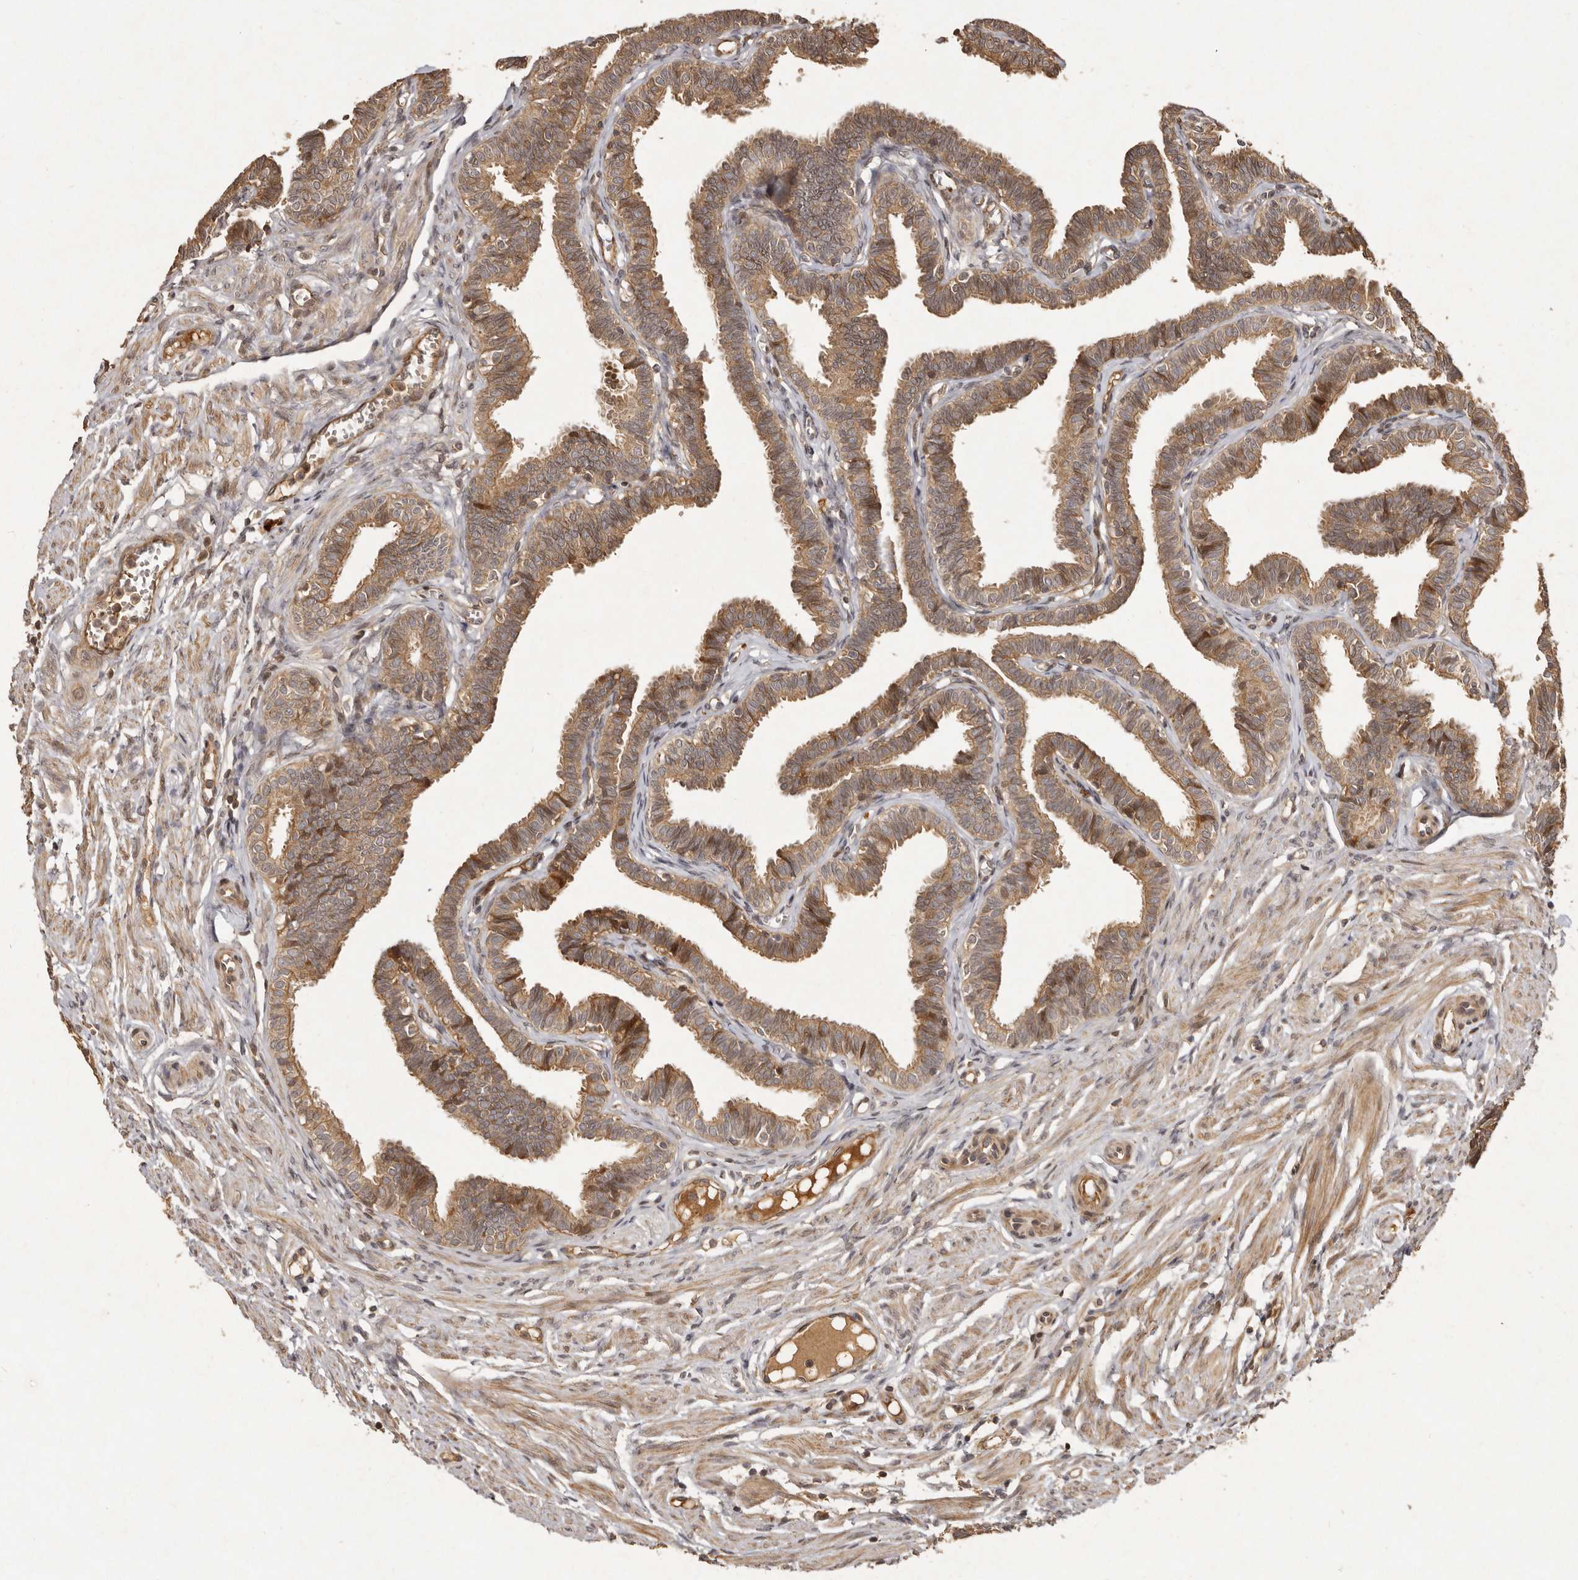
{"staining": {"intensity": "moderate", "quantity": ">75%", "location": "cytoplasmic/membranous"}, "tissue": "fallopian tube", "cell_type": "Glandular cells", "image_type": "normal", "snomed": [{"axis": "morphology", "description": "Normal tissue, NOS"}, {"axis": "topography", "description": "Fallopian tube"}, {"axis": "topography", "description": "Ovary"}], "caption": "Glandular cells display medium levels of moderate cytoplasmic/membranous positivity in about >75% of cells in normal fallopian tube. The staining was performed using DAB (3,3'-diaminobenzidine), with brown indicating positive protein expression. Nuclei are stained blue with hematoxylin.", "gene": "SEMA3A", "patient": {"sex": "female", "age": 23}}